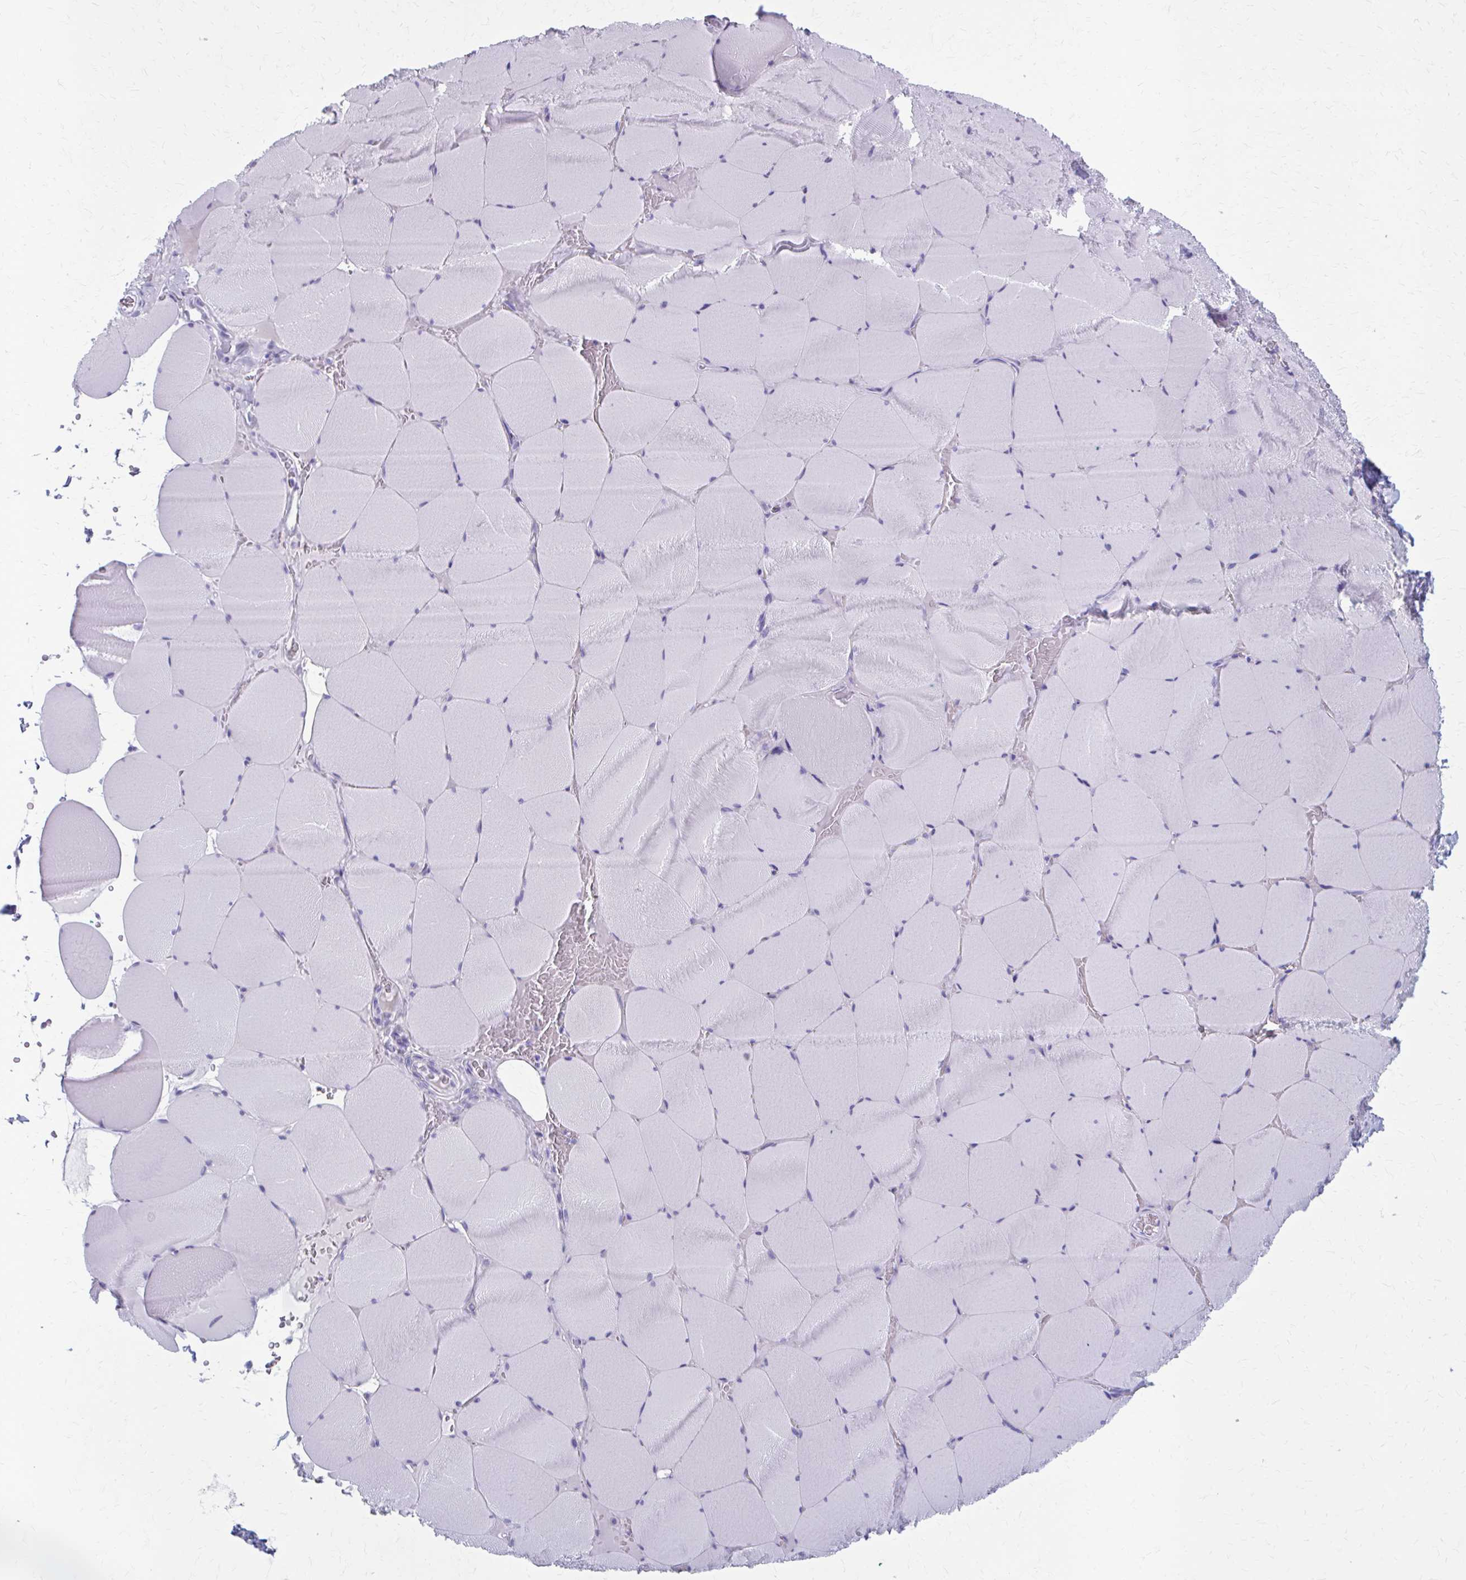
{"staining": {"intensity": "negative", "quantity": "none", "location": "none"}, "tissue": "skeletal muscle", "cell_type": "Myocytes", "image_type": "normal", "snomed": [{"axis": "morphology", "description": "Normal tissue, NOS"}, {"axis": "topography", "description": "Skeletal muscle"}, {"axis": "topography", "description": "Head-Neck"}], "caption": "Immunohistochemistry photomicrograph of unremarkable skeletal muscle: skeletal muscle stained with DAB (3,3'-diaminobenzidine) displays no significant protein expression in myocytes.", "gene": "ZDHHC7", "patient": {"sex": "male", "age": 66}}